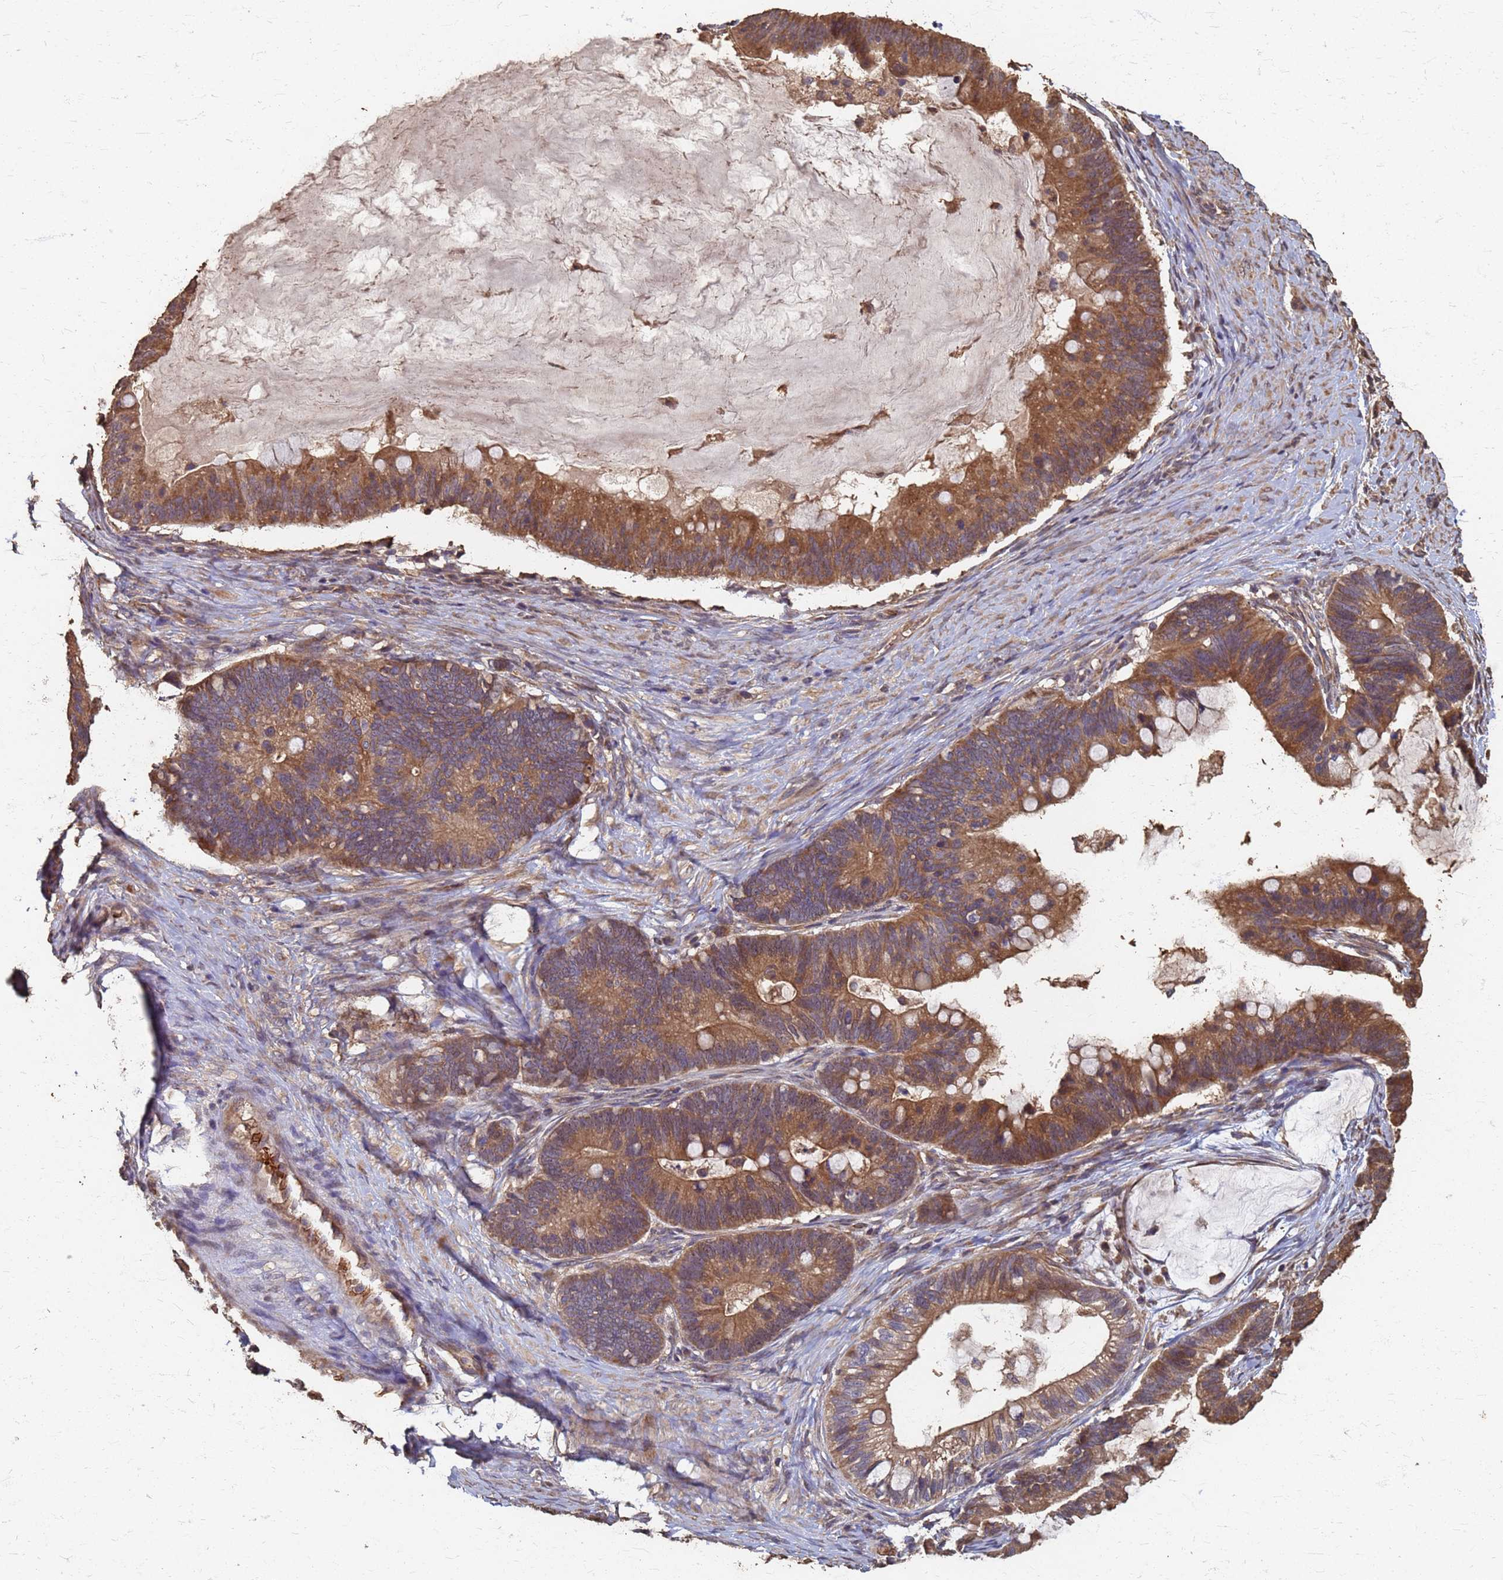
{"staining": {"intensity": "moderate", "quantity": ">75%", "location": "cytoplasmic/membranous"}, "tissue": "ovarian cancer", "cell_type": "Tumor cells", "image_type": "cancer", "snomed": [{"axis": "morphology", "description": "Cystadenocarcinoma, mucinous, NOS"}, {"axis": "topography", "description": "Ovary"}], "caption": "Ovarian mucinous cystadenocarcinoma tissue displays moderate cytoplasmic/membranous expression in approximately >75% of tumor cells, visualized by immunohistochemistry. (DAB (3,3'-diaminobenzidine) IHC, brown staining for protein, blue staining for nuclei).", "gene": "DPH5", "patient": {"sex": "female", "age": 61}}